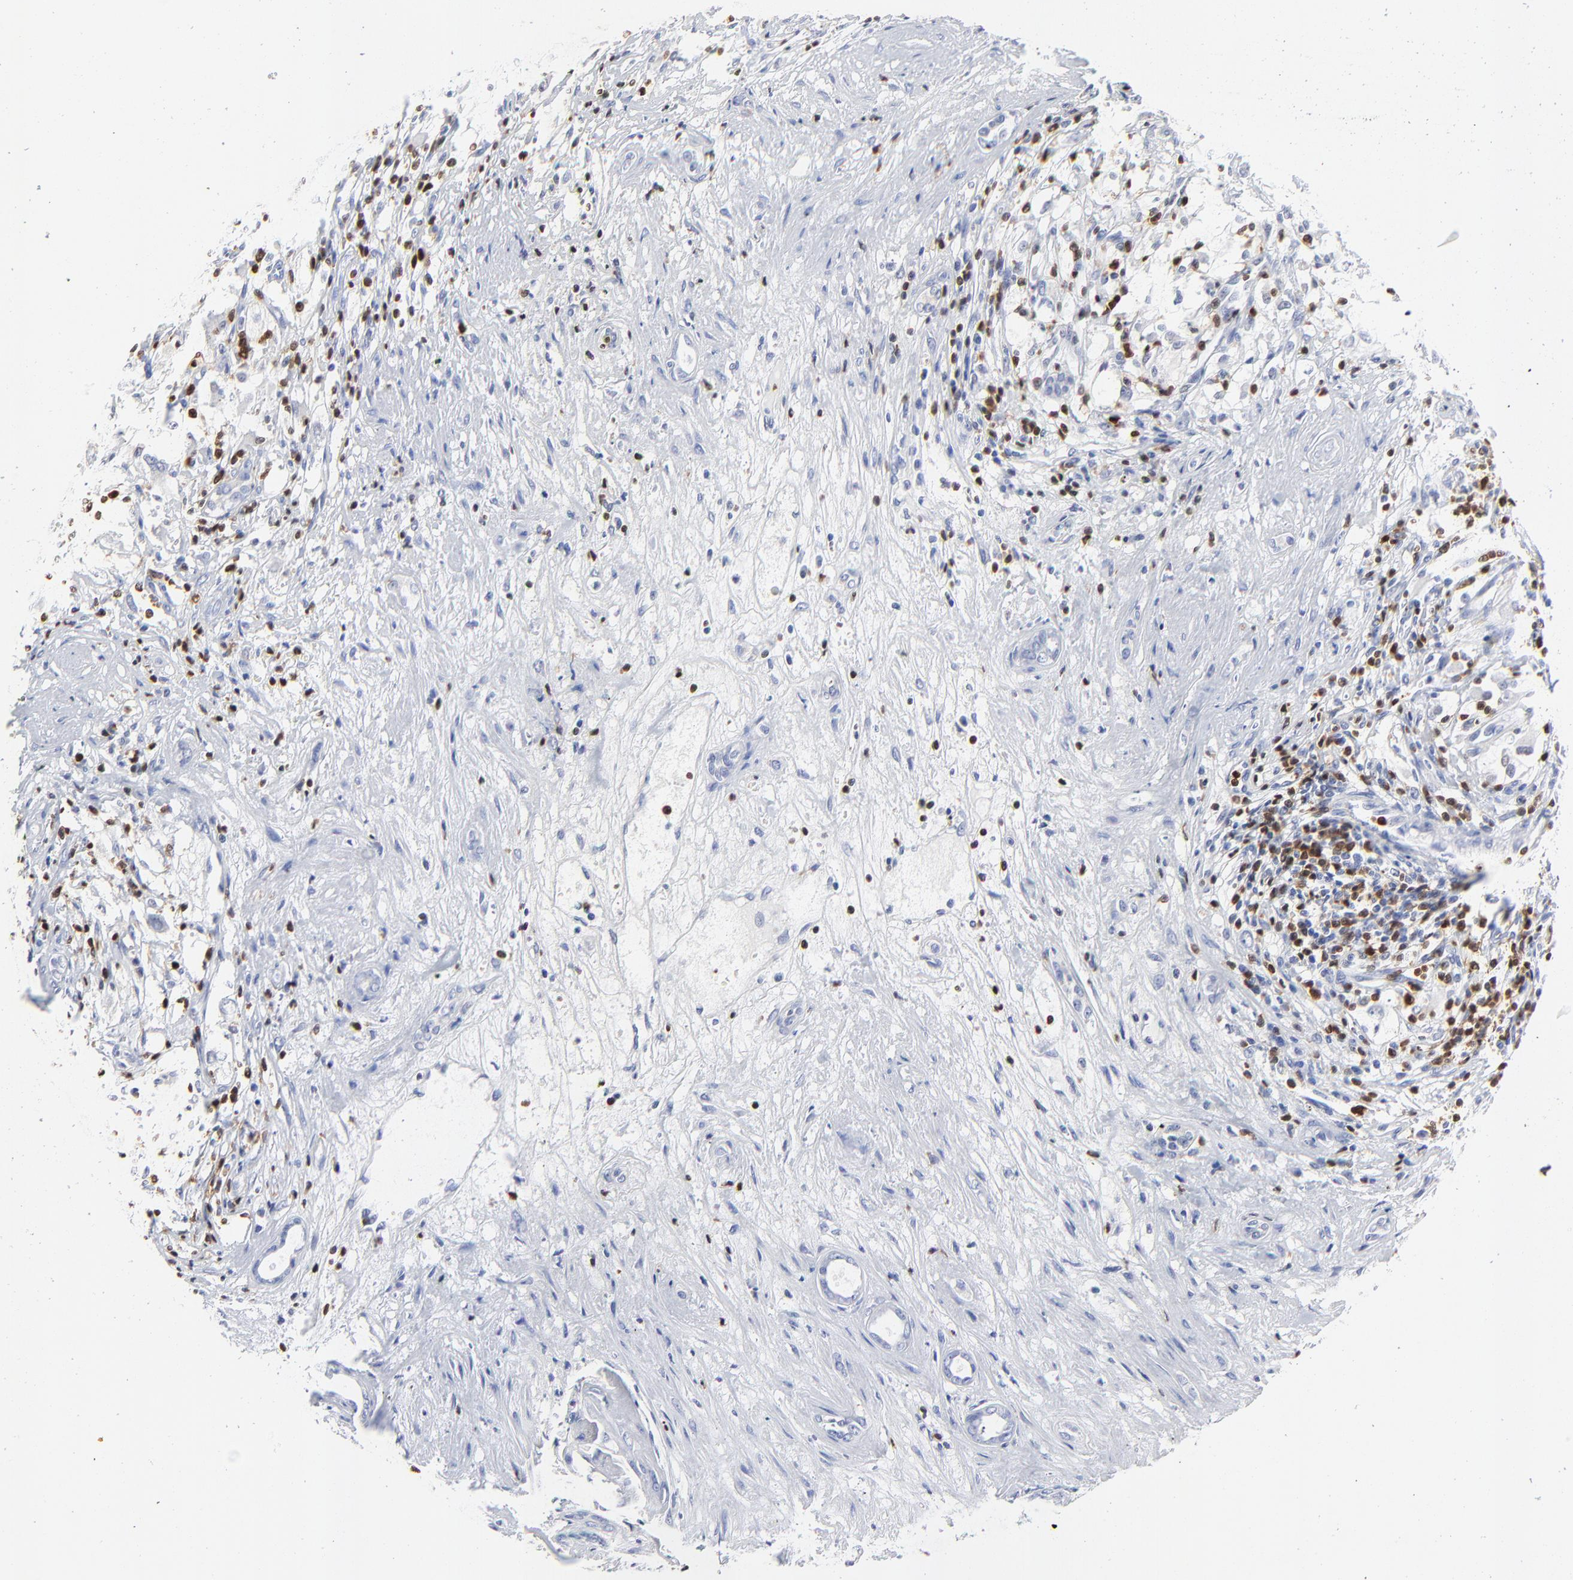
{"staining": {"intensity": "negative", "quantity": "none", "location": "none"}, "tissue": "renal cancer", "cell_type": "Tumor cells", "image_type": "cancer", "snomed": [{"axis": "morphology", "description": "Adenocarcinoma, NOS"}, {"axis": "topography", "description": "Kidney"}], "caption": "A high-resolution image shows immunohistochemistry staining of renal adenocarcinoma, which exhibits no significant positivity in tumor cells.", "gene": "ZAP70", "patient": {"sex": "female", "age": 52}}